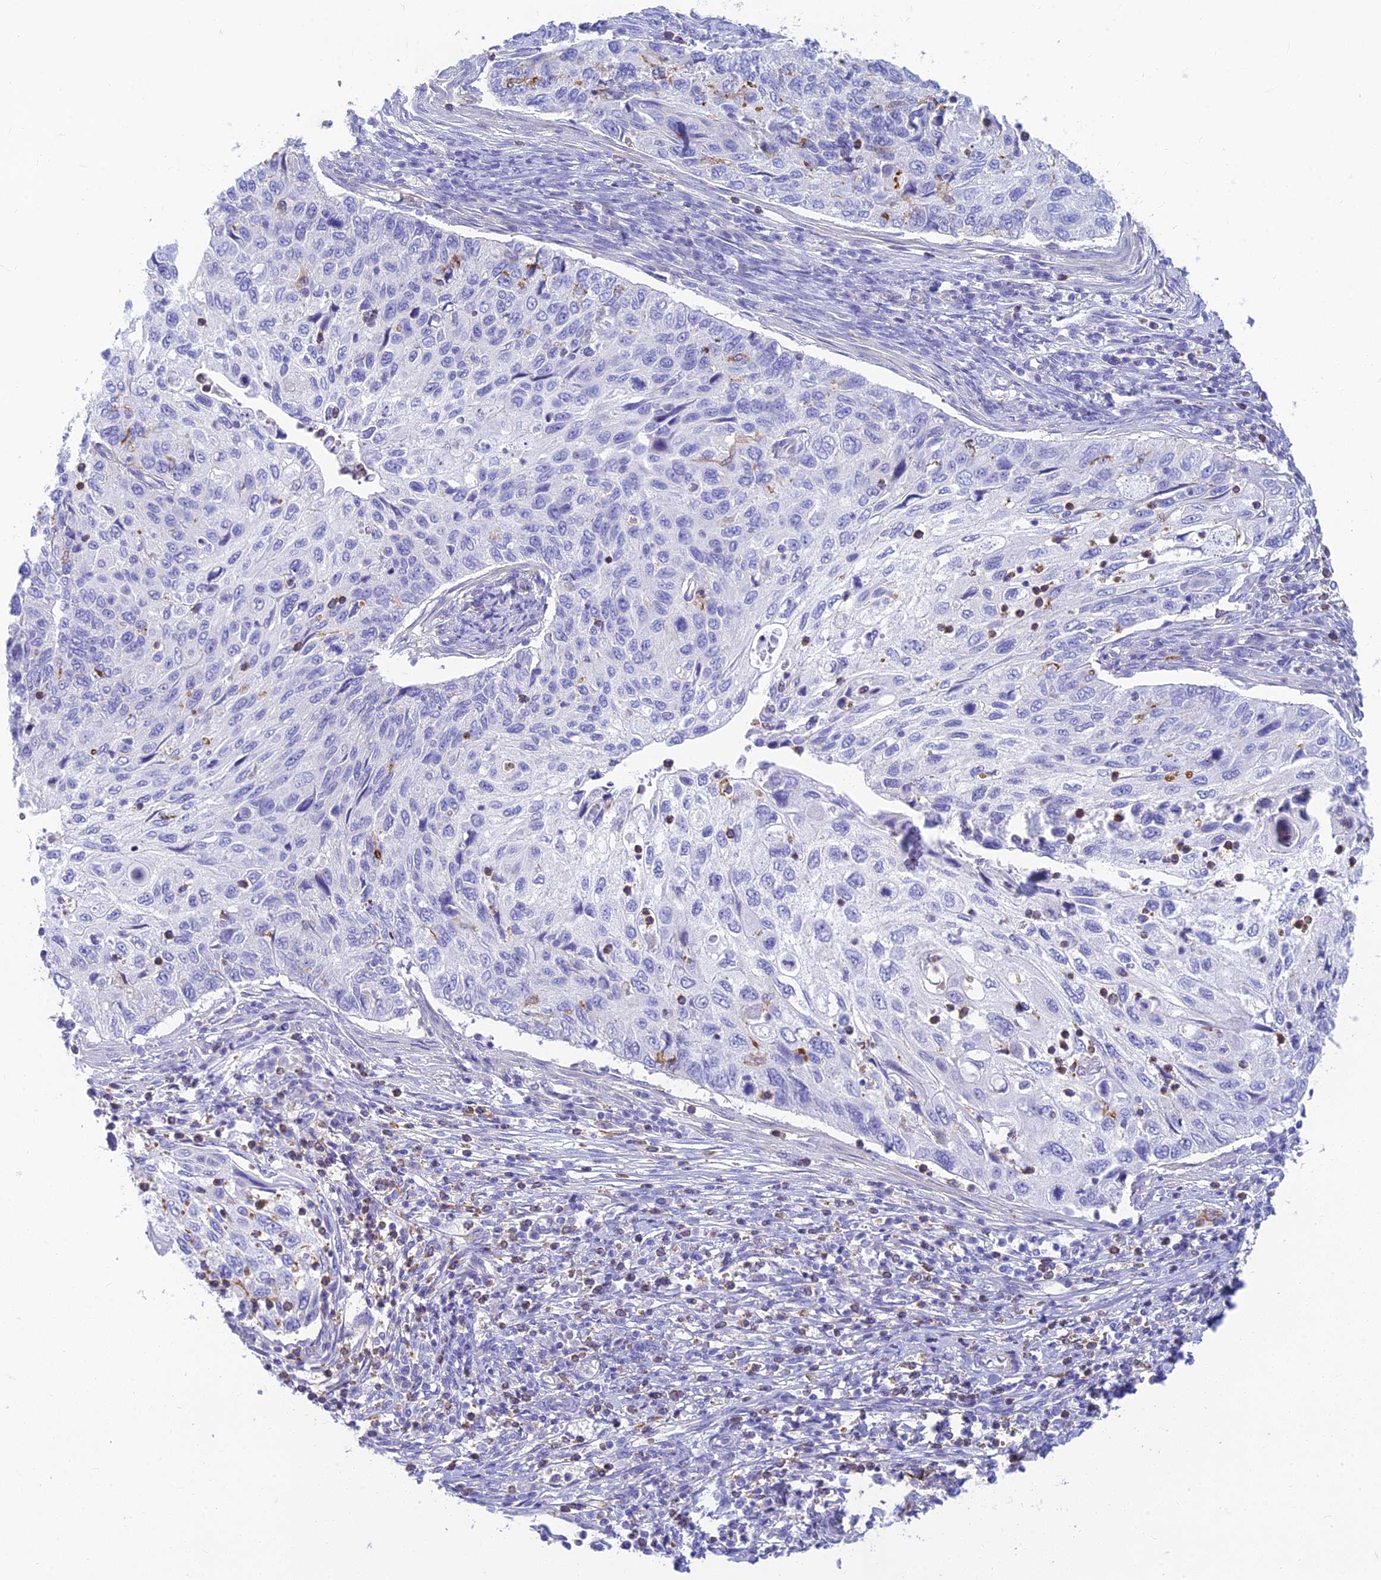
{"staining": {"intensity": "negative", "quantity": "none", "location": "none"}, "tissue": "cervical cancer", "cell_type": "Tumor cells", "image_type": "cancer", "snomed": [{"axis": "morphology", "description": "Squamous cell carcinoma, NOS"}, {"axis": "topography", "description": "Cervix"}], "caption": "IHC image of neoplastic tissue: human cervical squamous cell carcinoma stained with DAB displays no significant protein positivity in tumor cells. (Brightfield microscopy of DAB (3,3'-diaminobenzidine) immunohistochemistry (IHC) at high magnification).", "gene": "STRN4", "patient": {"sex": "female", "age": 70}}